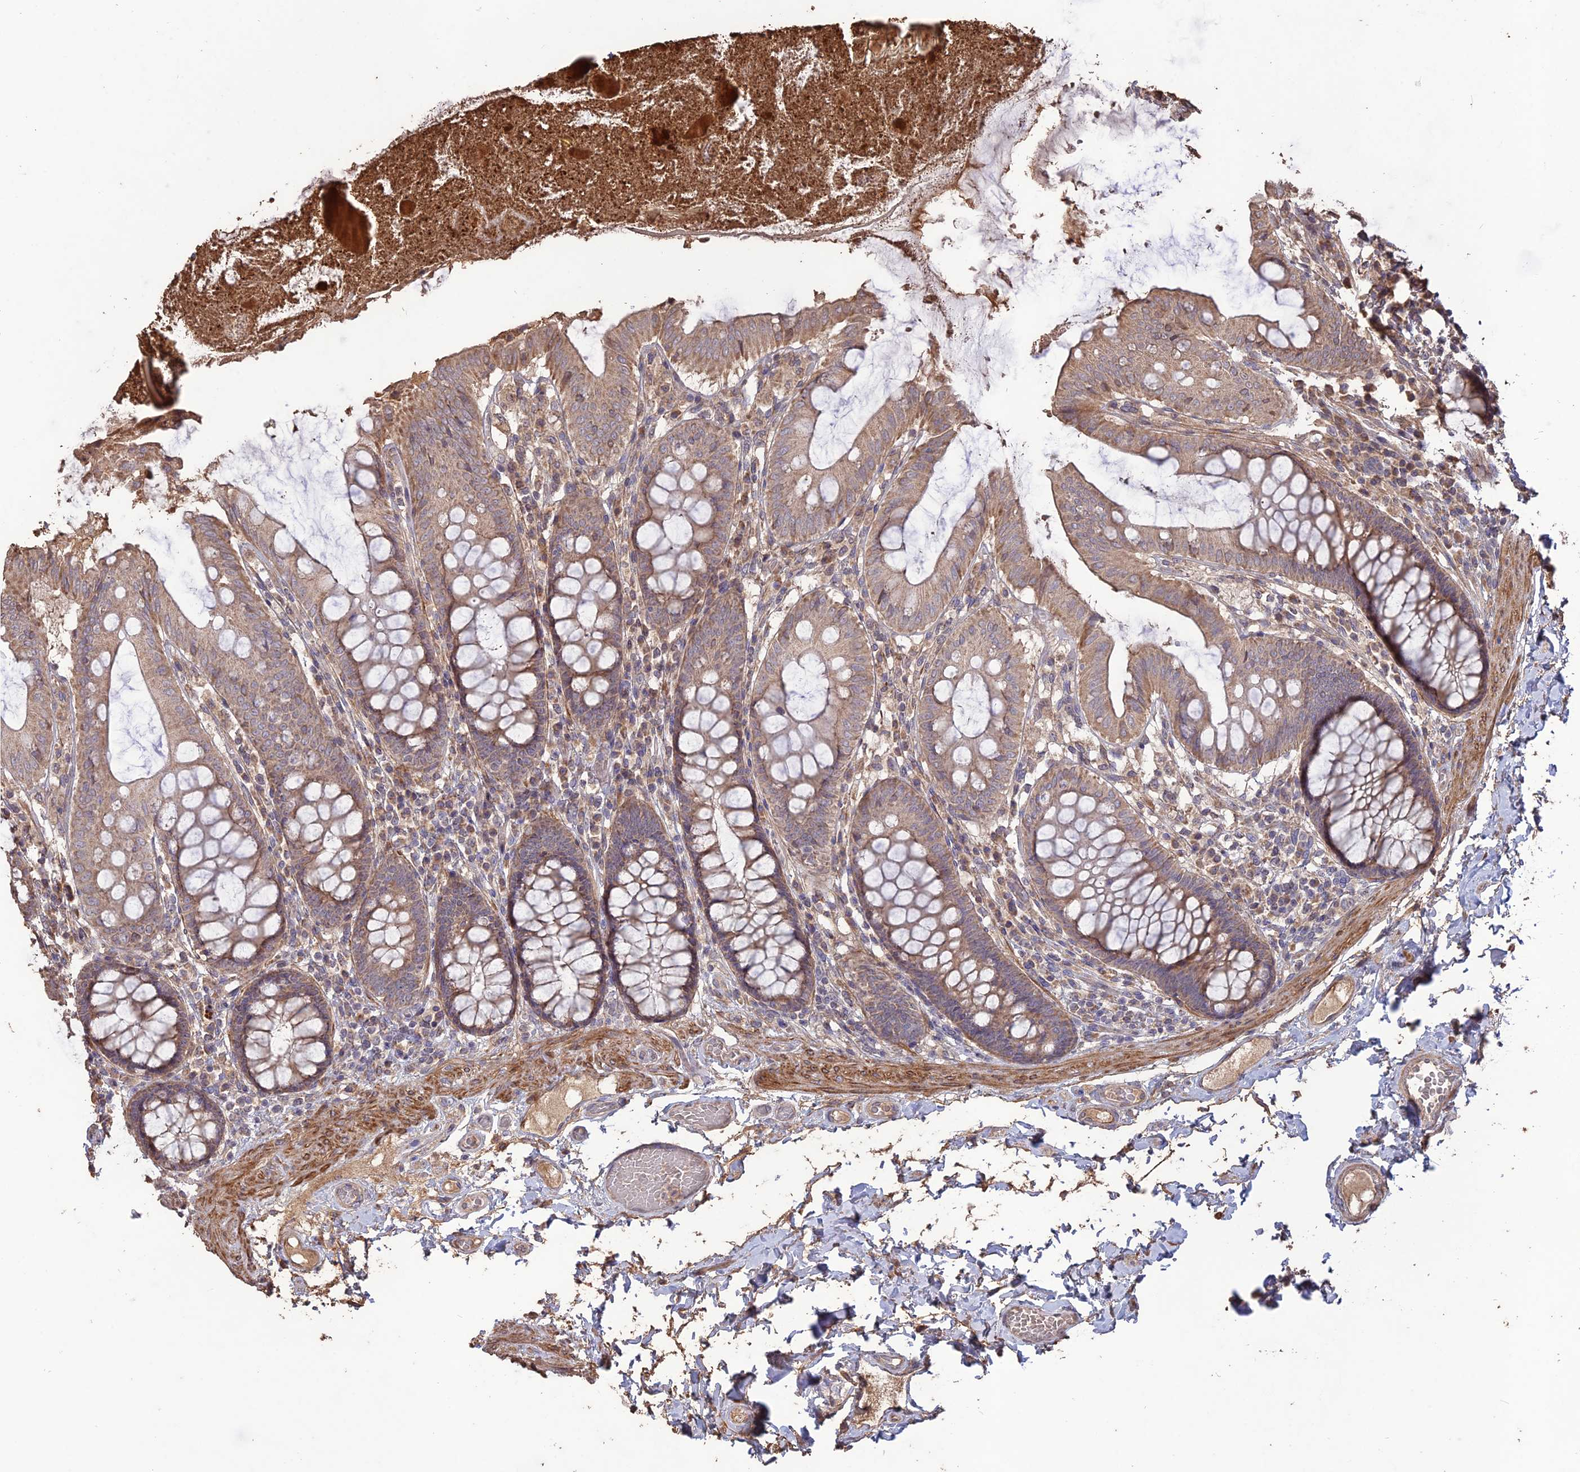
{"staining": {"intensity": "moderate", "quantity": "<25%", "location": "cytoplasmic/membranous"}, "tissue": "colon", "cell_type": "Endothelial cells", "image_type": "normal", "snomed": [{"axis": "morphology", "description": "Normal tissue, NOS"}, {"axis": "topography", "description": "Colon"}], "caption": "Brown immunohistochemical staining in normal colon displays moderate cytoplasmic/membranous staining in approximately <25% of endothelial cells. The staining was performed using DAB (3,3'-diaminobenzidine) to visualize the protein expression in brown, while the nuclei were stained in blue with hematoxylin (Magnification: 20x).", "gene": "LAYN", "patient": {"sex": "male", "age": 84}}